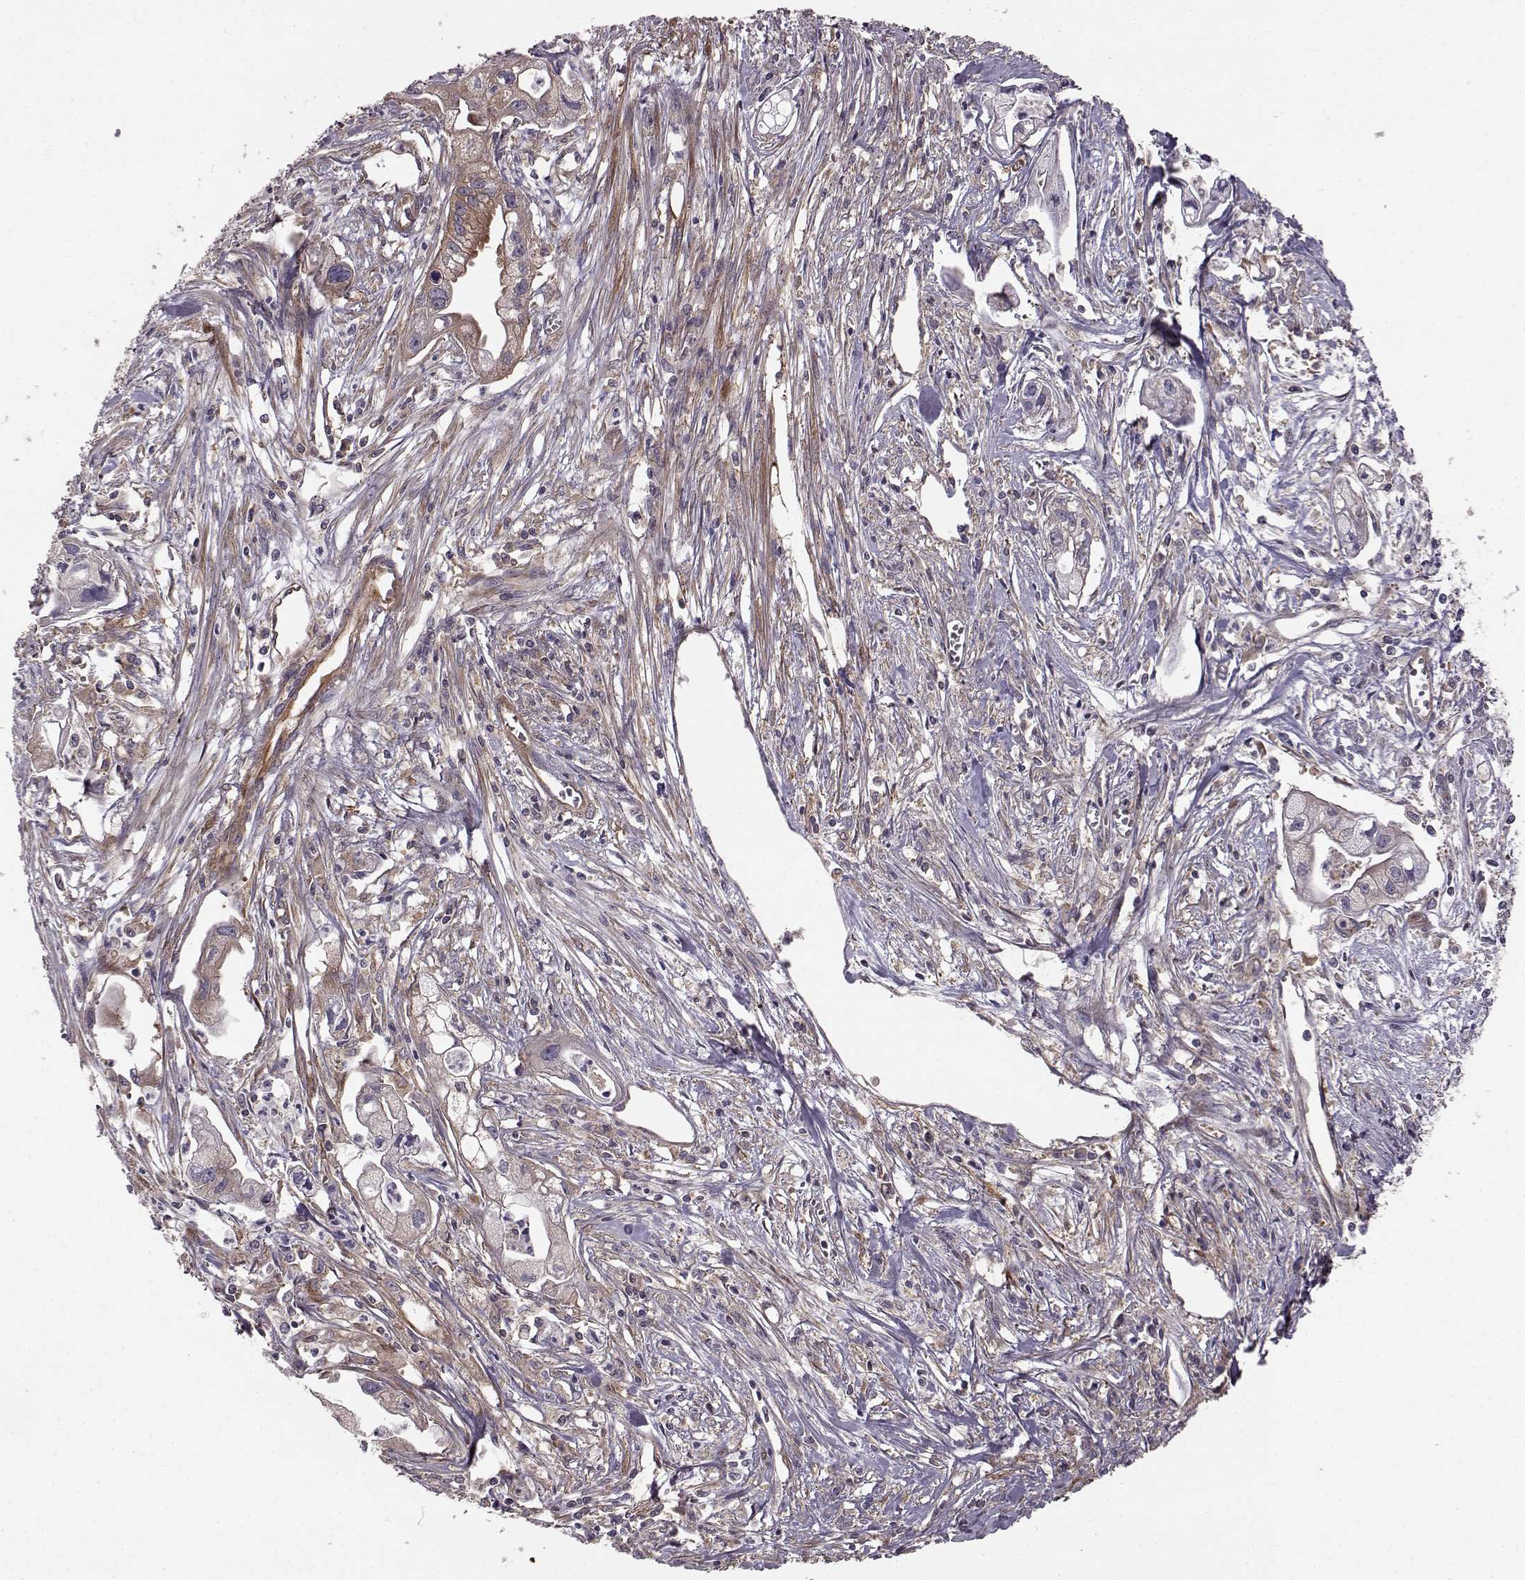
{"staining": {"intensity": "moderate", "quantity": ">75%", "location": "cytoplasmic/membranous"}, "tissue": "pancreatic cancer", "cell_type": "Tumor cells", "image_type": "cancer", "snomed": [{"axis": "morphology", "description": "Adenocarcinoma, NOS"}, {"axis": "topography", "description": "Pancreas"}], "caption": "This is an image of immunohistochemistry (IHC) staining of pancreatic adenocarcinoma, which shows moderate positivity in the cytoplasmic/membranous of tumor cells.", "gene": "RABGAP1", "patient": {"sex": "male", "age": 70}}